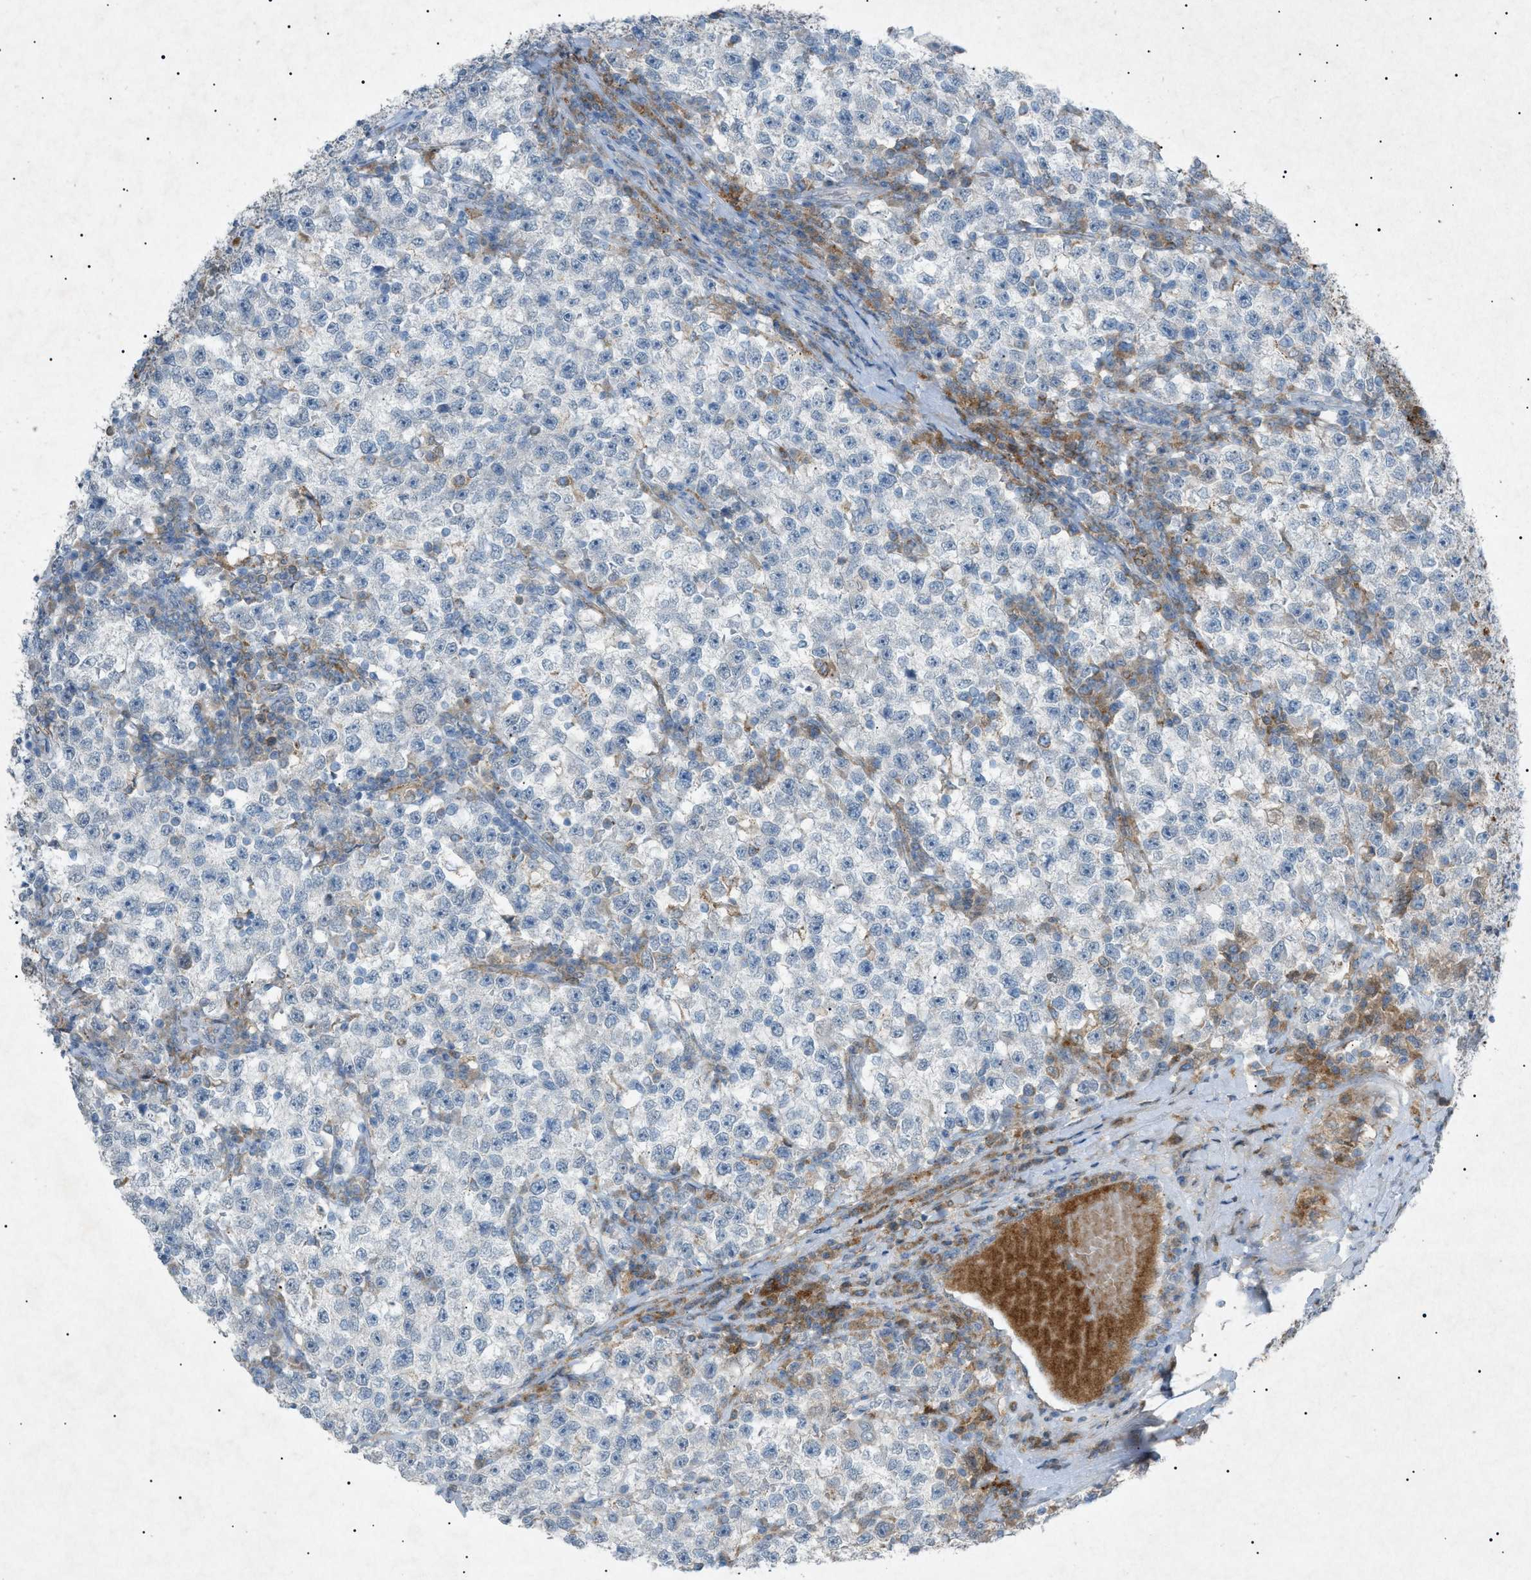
{"staining": {"intensity": "negative", "quantity": "none", "location": "none"}, "tissue": "testis cancer", "cell_type": "Tumor cells", "image_type": "cancer", "snomed": [{"axis": "morphology", "description": "Seminoma, NOS"}, {"axis": "topography", "description": "Testis"}], "caption": "Tumor cells are negative for protein expression in human seminoma (testis).", "gene": "BTK", "patient": {"sex": "male", "age": 22}}